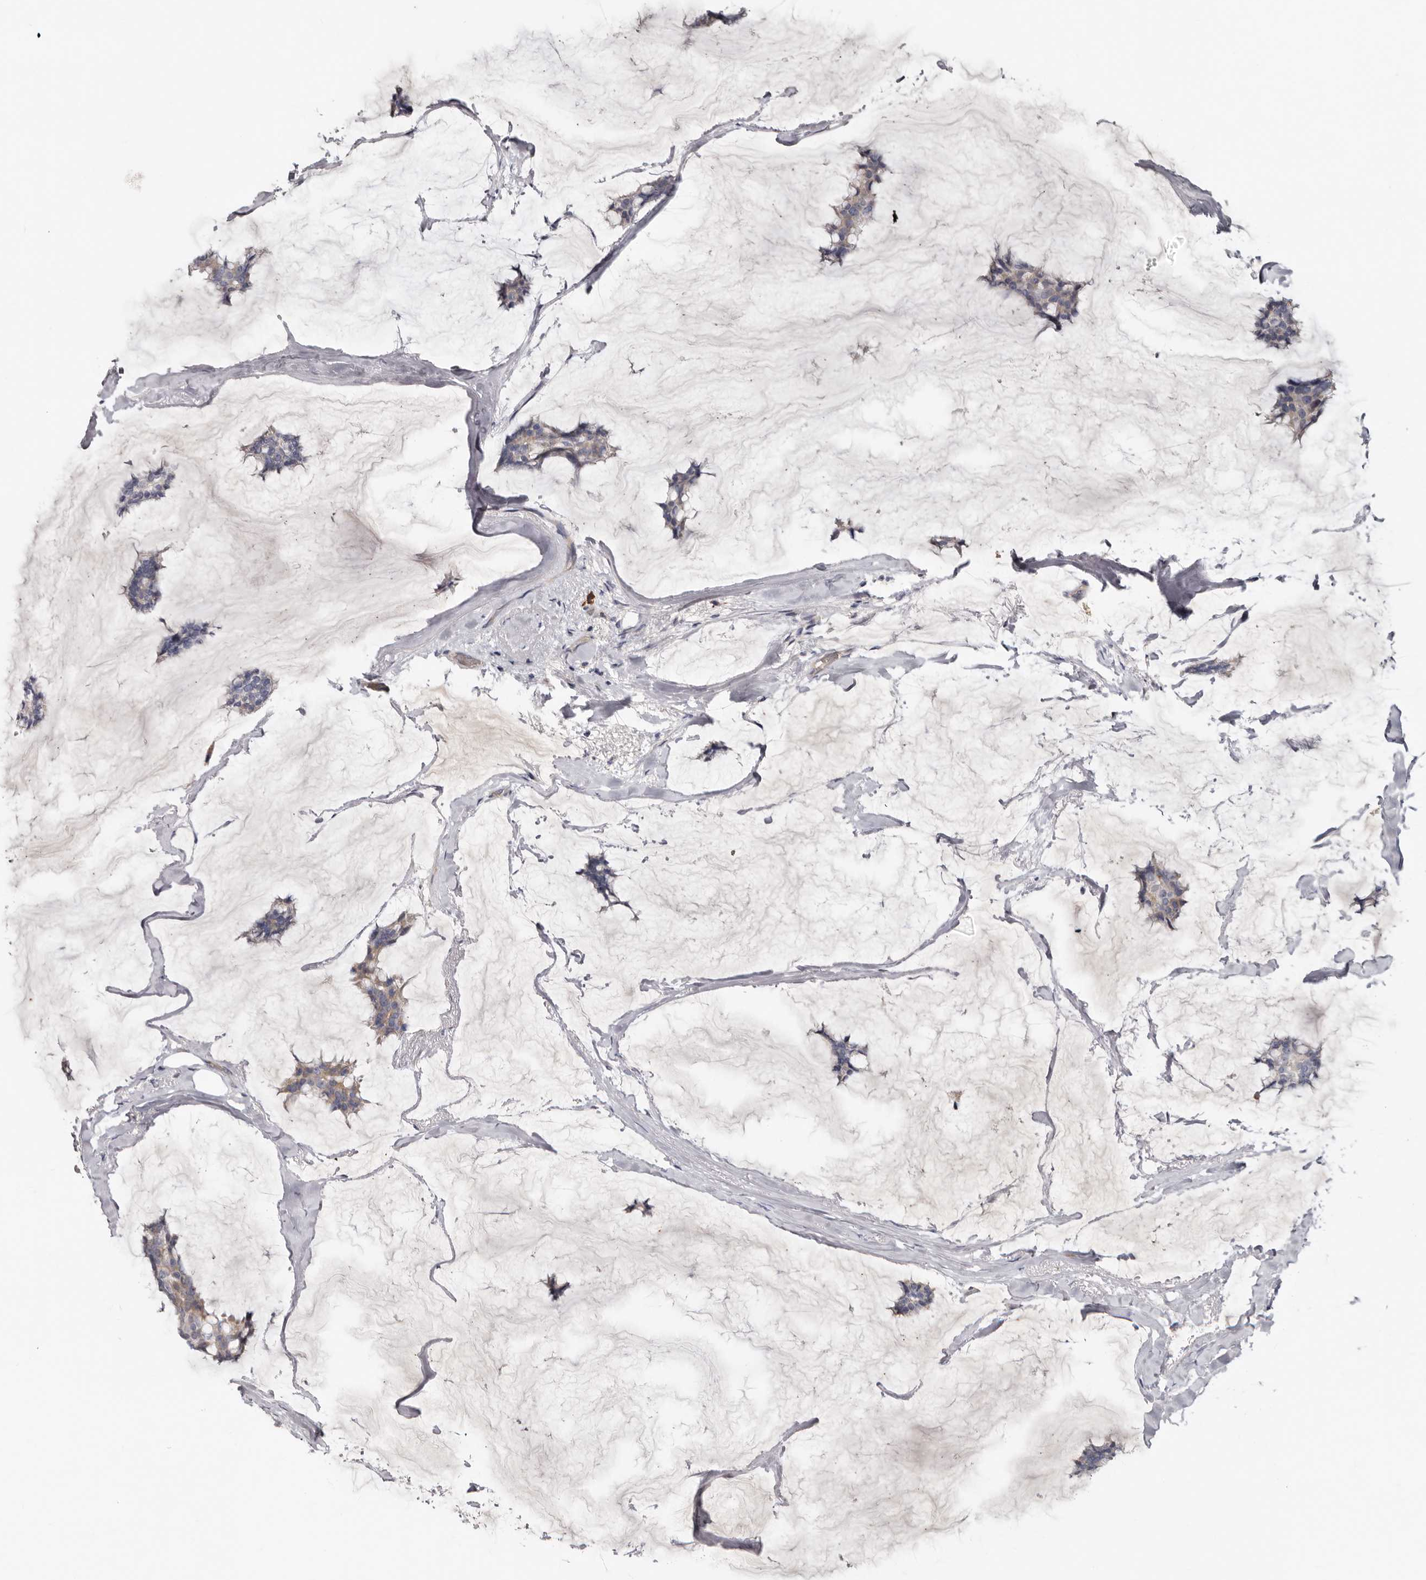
{"staining": {"intensity": "weak", "quantity": "<25%", "location": "cytoplasmic/membranous"}, "tissue": "breast cancer", "cell_type": "Tumor cells", "image_type": "cancer", "snomed": [{"axis": "morphology", "description": "Duct carcinoma"}, {"axis": "topography", "description": "Breast"}], "caption": "Protein analysis of breast cancer (infiltrating ductal carcinoma) exhibits no significant staining in tumor cells. (Immunohistochemistry, brightfield microscopy, high magnification).", "gene": "SPTA1", "patient": {"sex": "female", "age": 93}}